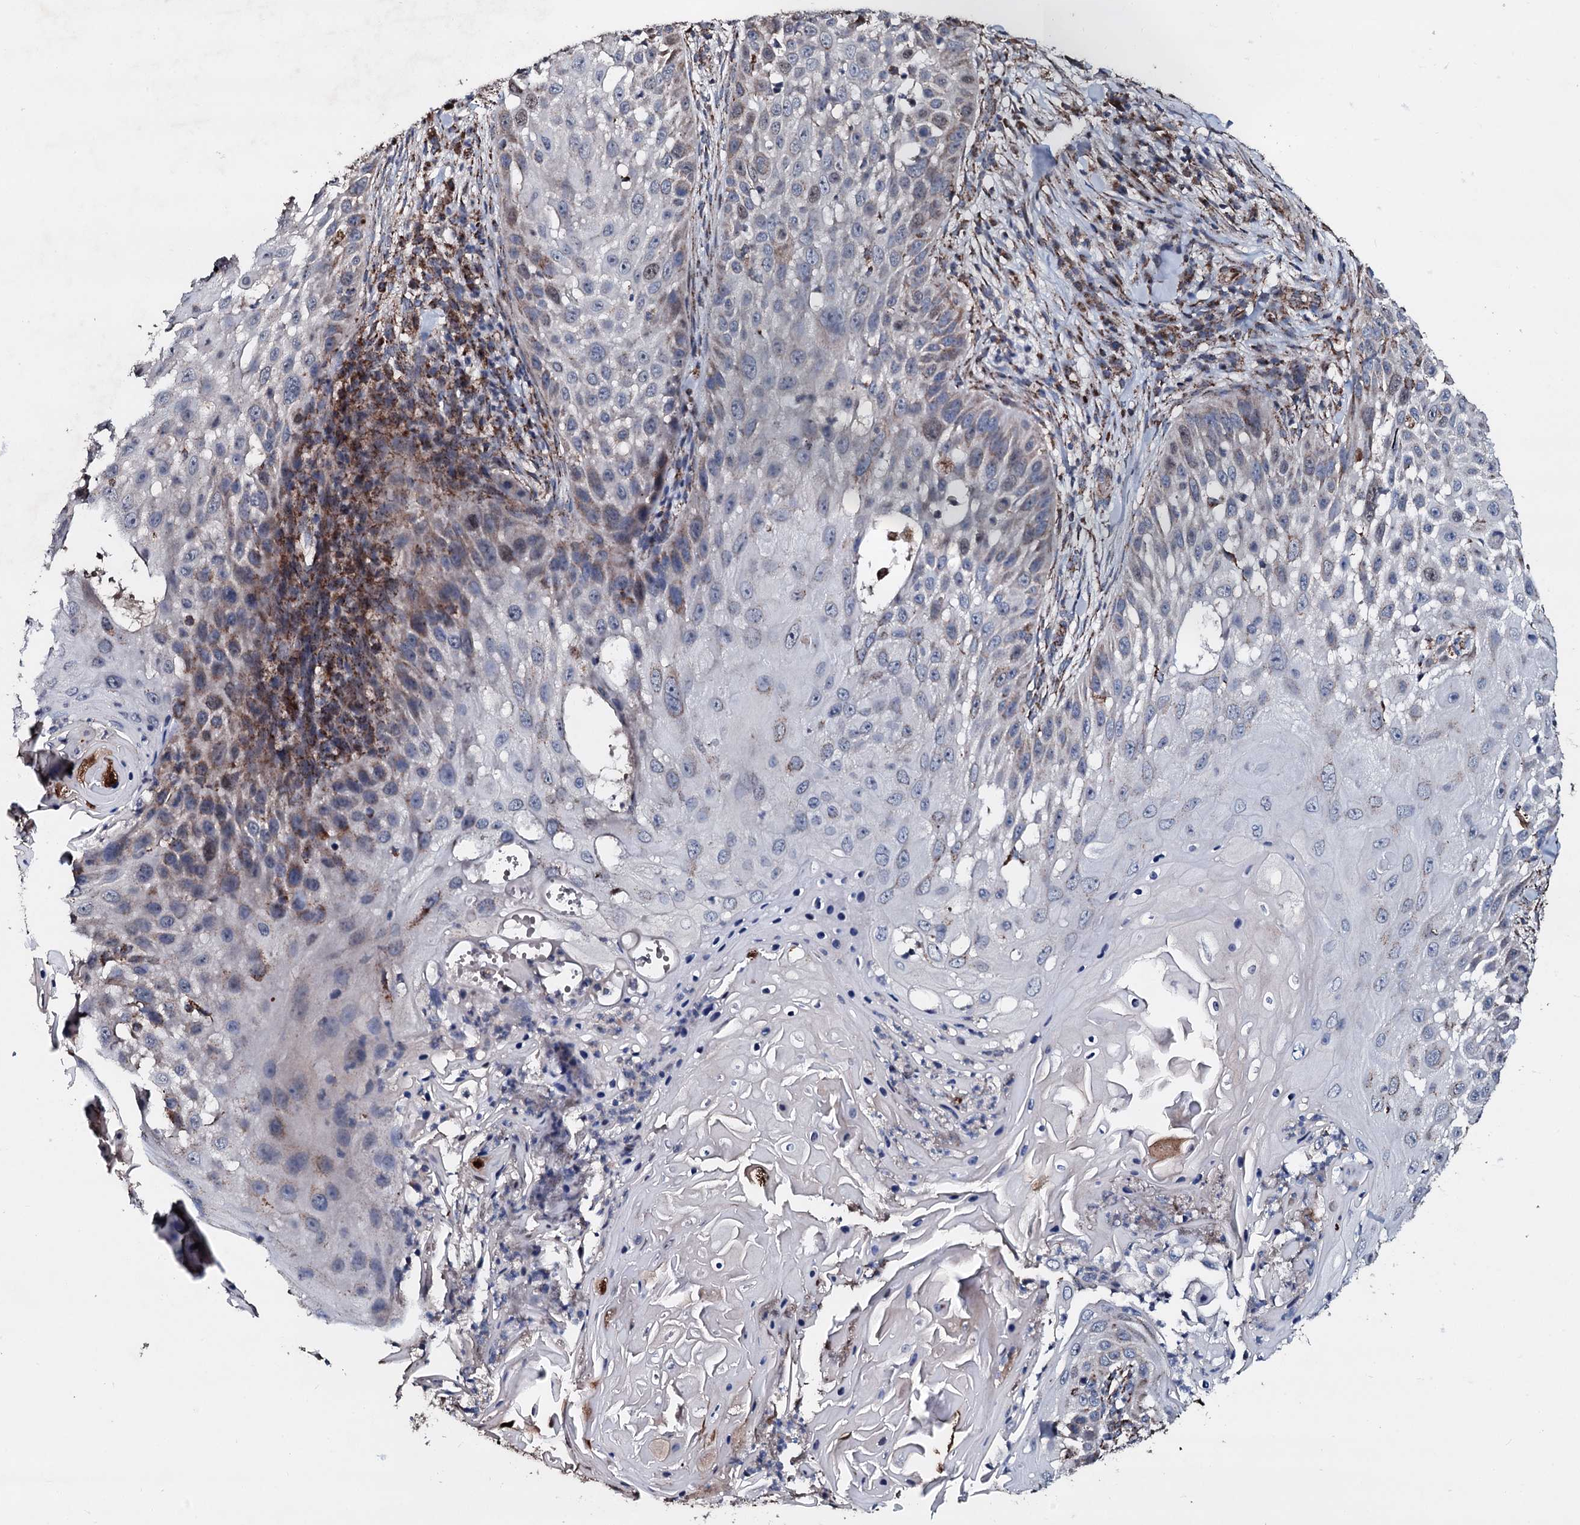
{"staining": {"intensity": "weak", "quantity": "<25%", "location": "cytoplasmic/membranous"}, "tissue": "skin cancer", "cell_type": "Tumor cells", "image_type": "cancer", "snomed": [{"axis": "morphology", "description": "Squamous cell carcinoma, NOS"}, {"axis": "topography", "description": "Skin"}], "caption": "A micrograph of human skin cancer (squamous cell carcinoma) is negative for staining in tumor cells.", "gene": "DYNC2I2", "patient": {"sex": "female", "age": 44}}